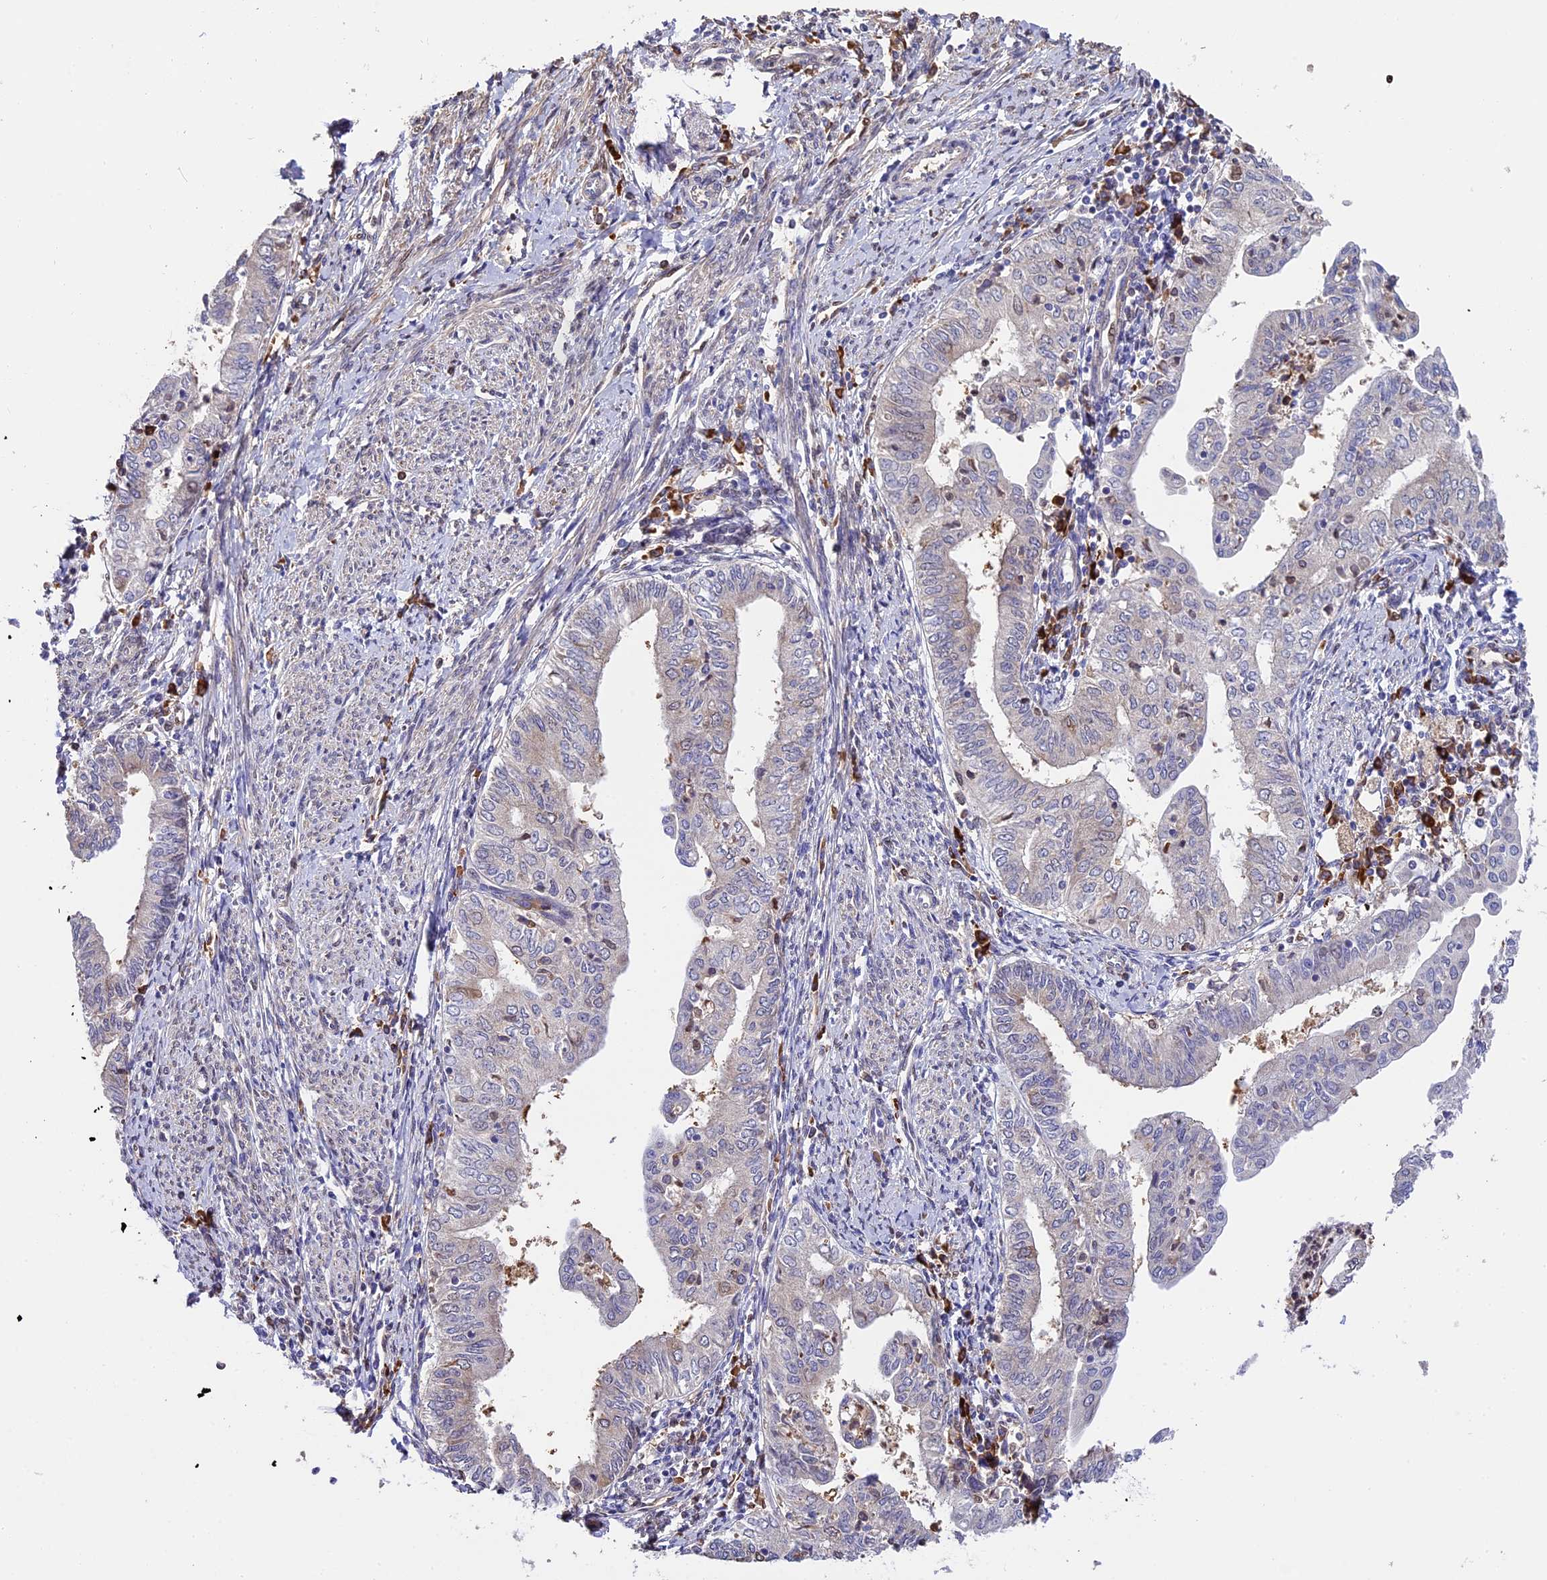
{"staining": {"intensity": "negative", "quantity": "none", "location": "none"}, "tissue": "endometrial cancer", "cell_type": "Tumor cells", "image_type": "cancer", "snomed": [{"axis": "morphology", "description": "Adenocarcinoma, NOS"}, {"axis": "topography", "description": "Endometrium"}], "caption": "IHC photomicrograph of endometrial cancer (adenocarcinoma) stained for a protein (brown), which shows no staining in tumor cells.", "gene": "HERPUD1", "patient": {"sex": "female", "age": 66}}